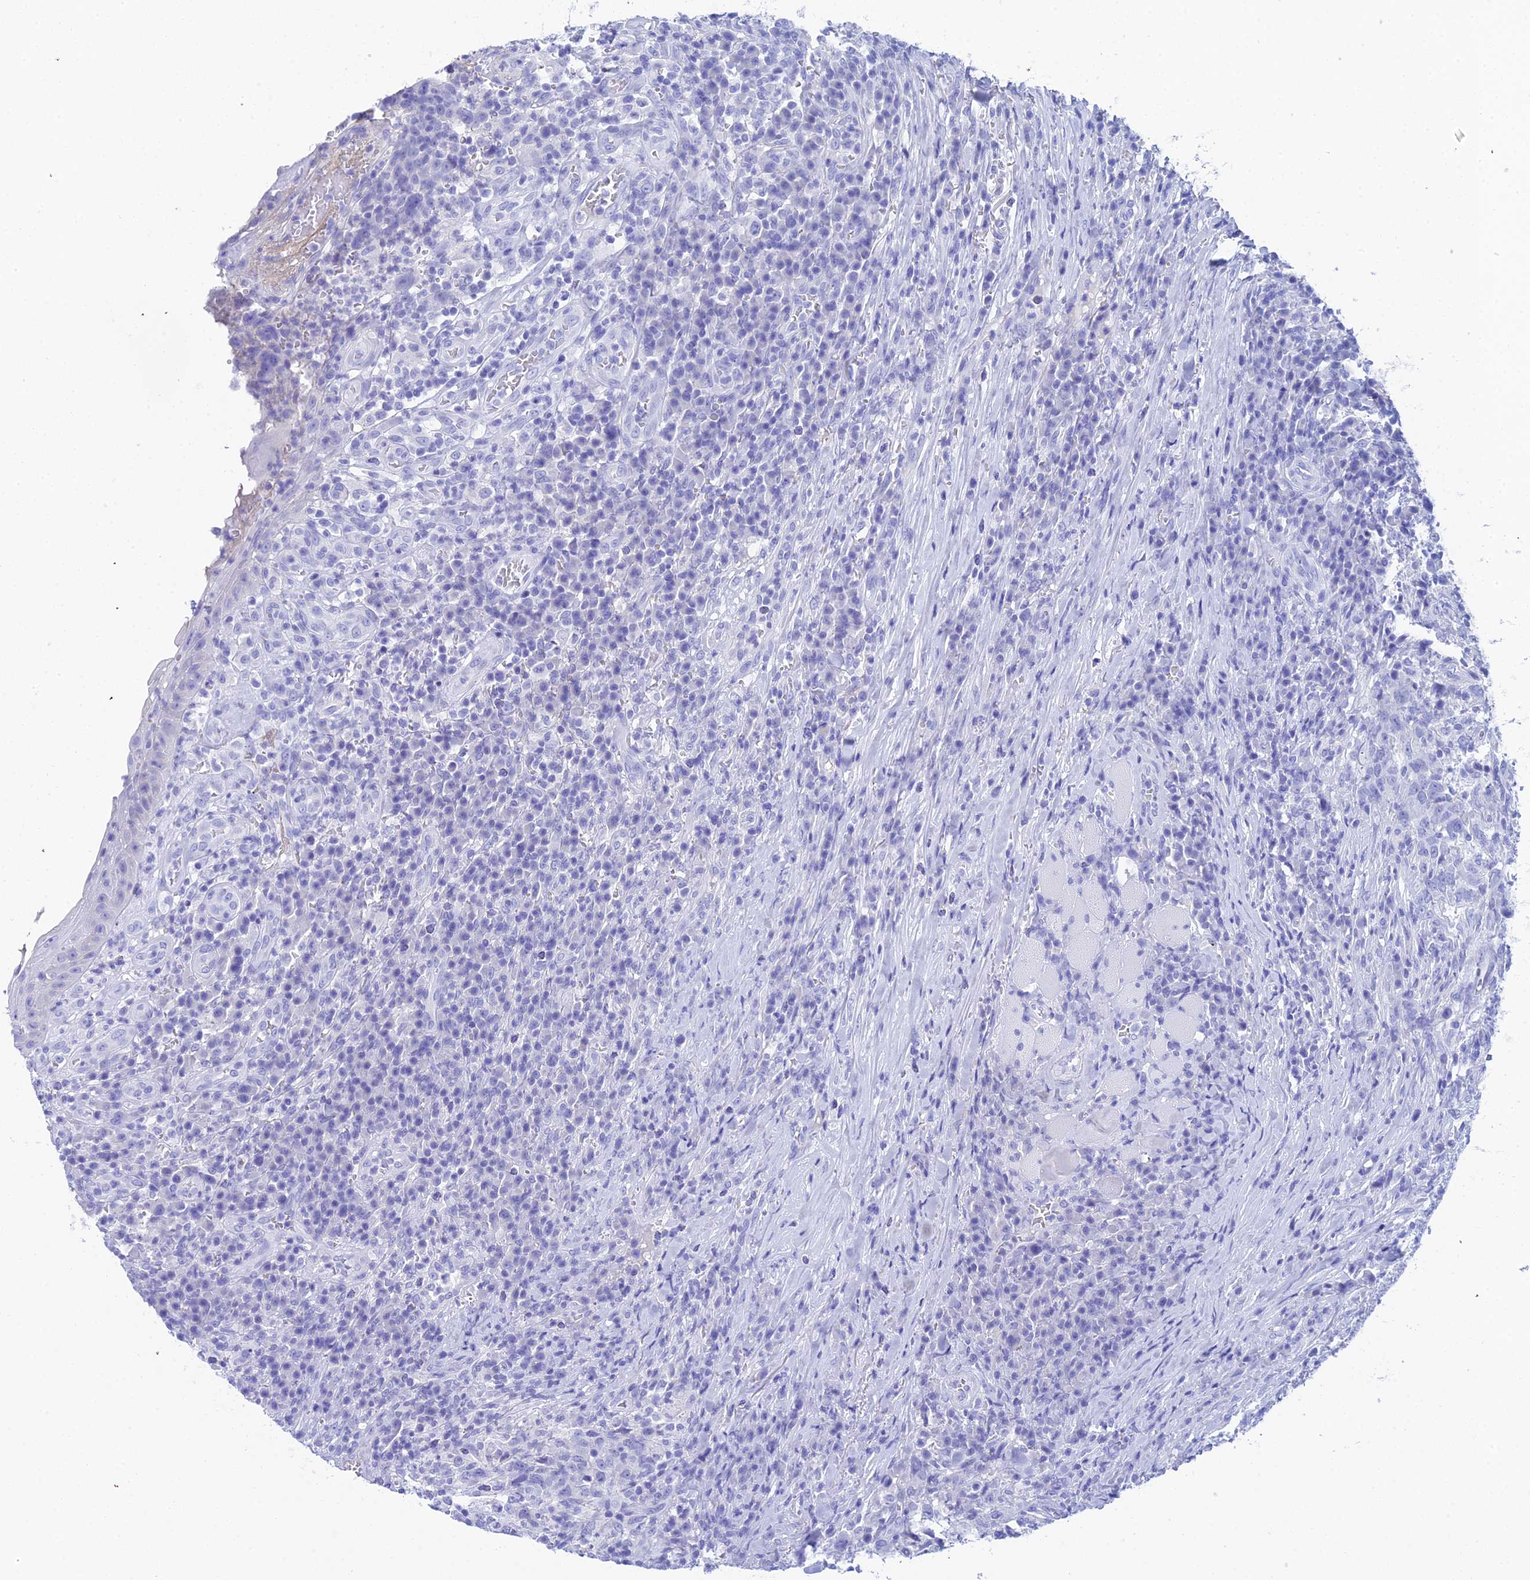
{"staining": {"intensity": "negative", "quantity": "none", "location": "none"}, "tissue": "head and neck cancer", "cell_type": "Tumor cells", "image_type": "cancer", "snomed": [{"axis": "morphology", "description": "Squamous cell carcinoma, NOS"}, {"axis": "topography", "description": "Head-Neck"}], "caption": "Immunohistochemical staining of human squamous cell carcinoma (head and neck) shows no significant staining in tumor cells.", "gene": "REG1A", "patient": {"sex": "male", "age": 66}}